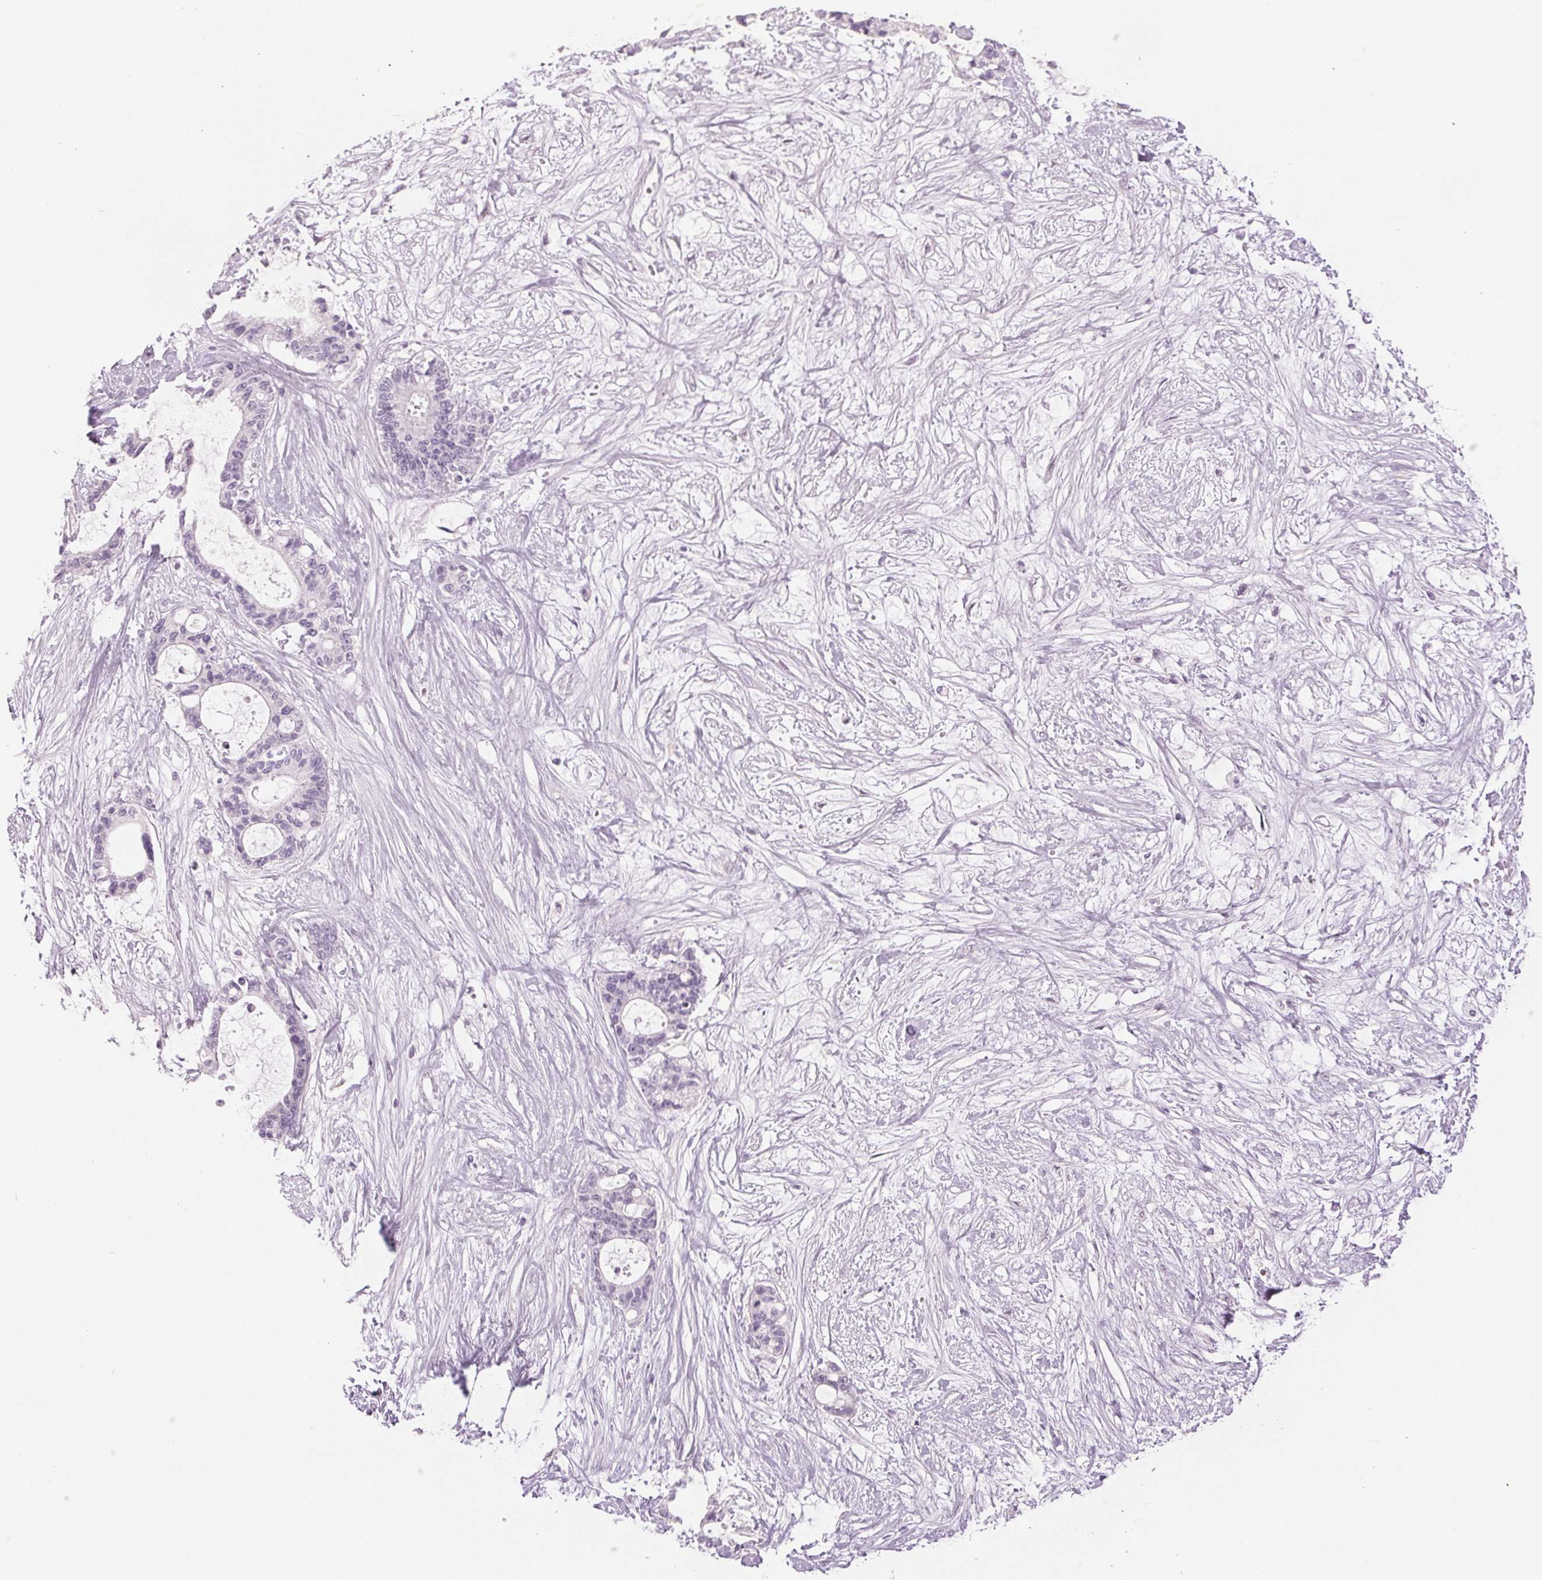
{"staining": {"intensity": "negative", "quantity": "none", "location": "none"}, "tissue": "liver cancer", "cell_type": "Tumor cells", "image_type": "cancer", "snomed": [{"axis": "morphology", "description": "Normal tissue, NOS"}, {"axis": "morphology", "description": "Cholangiocarcinoma"}, {"axis": "topography", "description": "Liver"}, {"axis": "topography", "description": "Peripheral nerve tissue"}], "caption": "Liver cancer (cholangiocarcinoma) stained for a protein using immunohistochemistry (IHC) demonstrates no expression tumor cells.", "gene": "DNAJC6", "patient": {"sex": "female", "age": 73}}